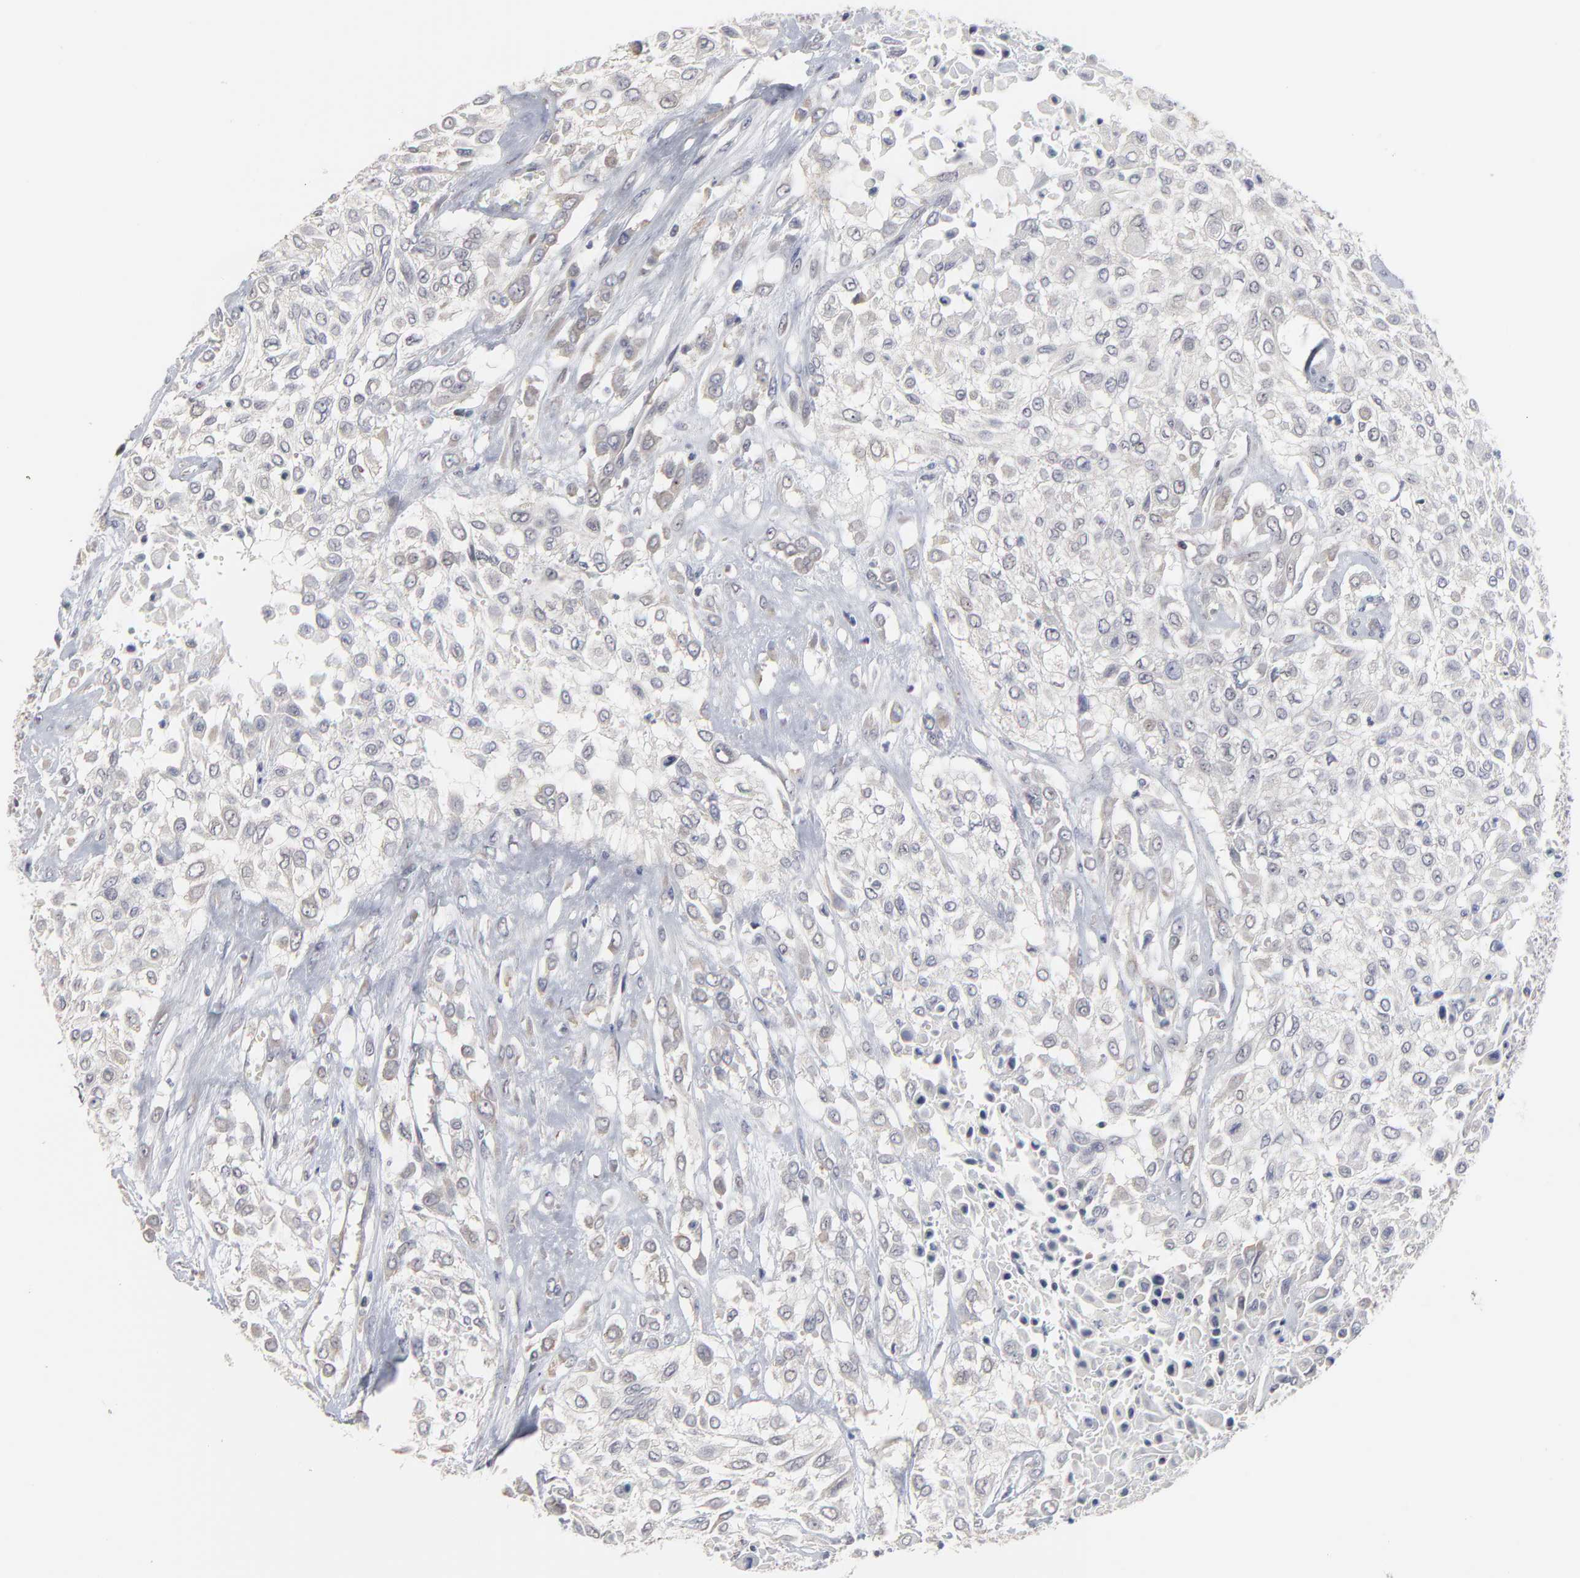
{"staining": {"intensity": "negative", "quantity": "none", "location": "none"}, "tissue": "urothelial cancer", "cell_type": "Tumor cells", "image_type": "cancer", "snomed": [{"axis": "morphology", "description": "Urothelial carcinoma, High grade"}, {"axis": "topography", "description": "Urinary bladder"}], "caption": "An image of human urothelial cancer is negative for staining in tumor cells.", "gene": "MAGEA10", "patient": {"sex": "male", "age": 57}}